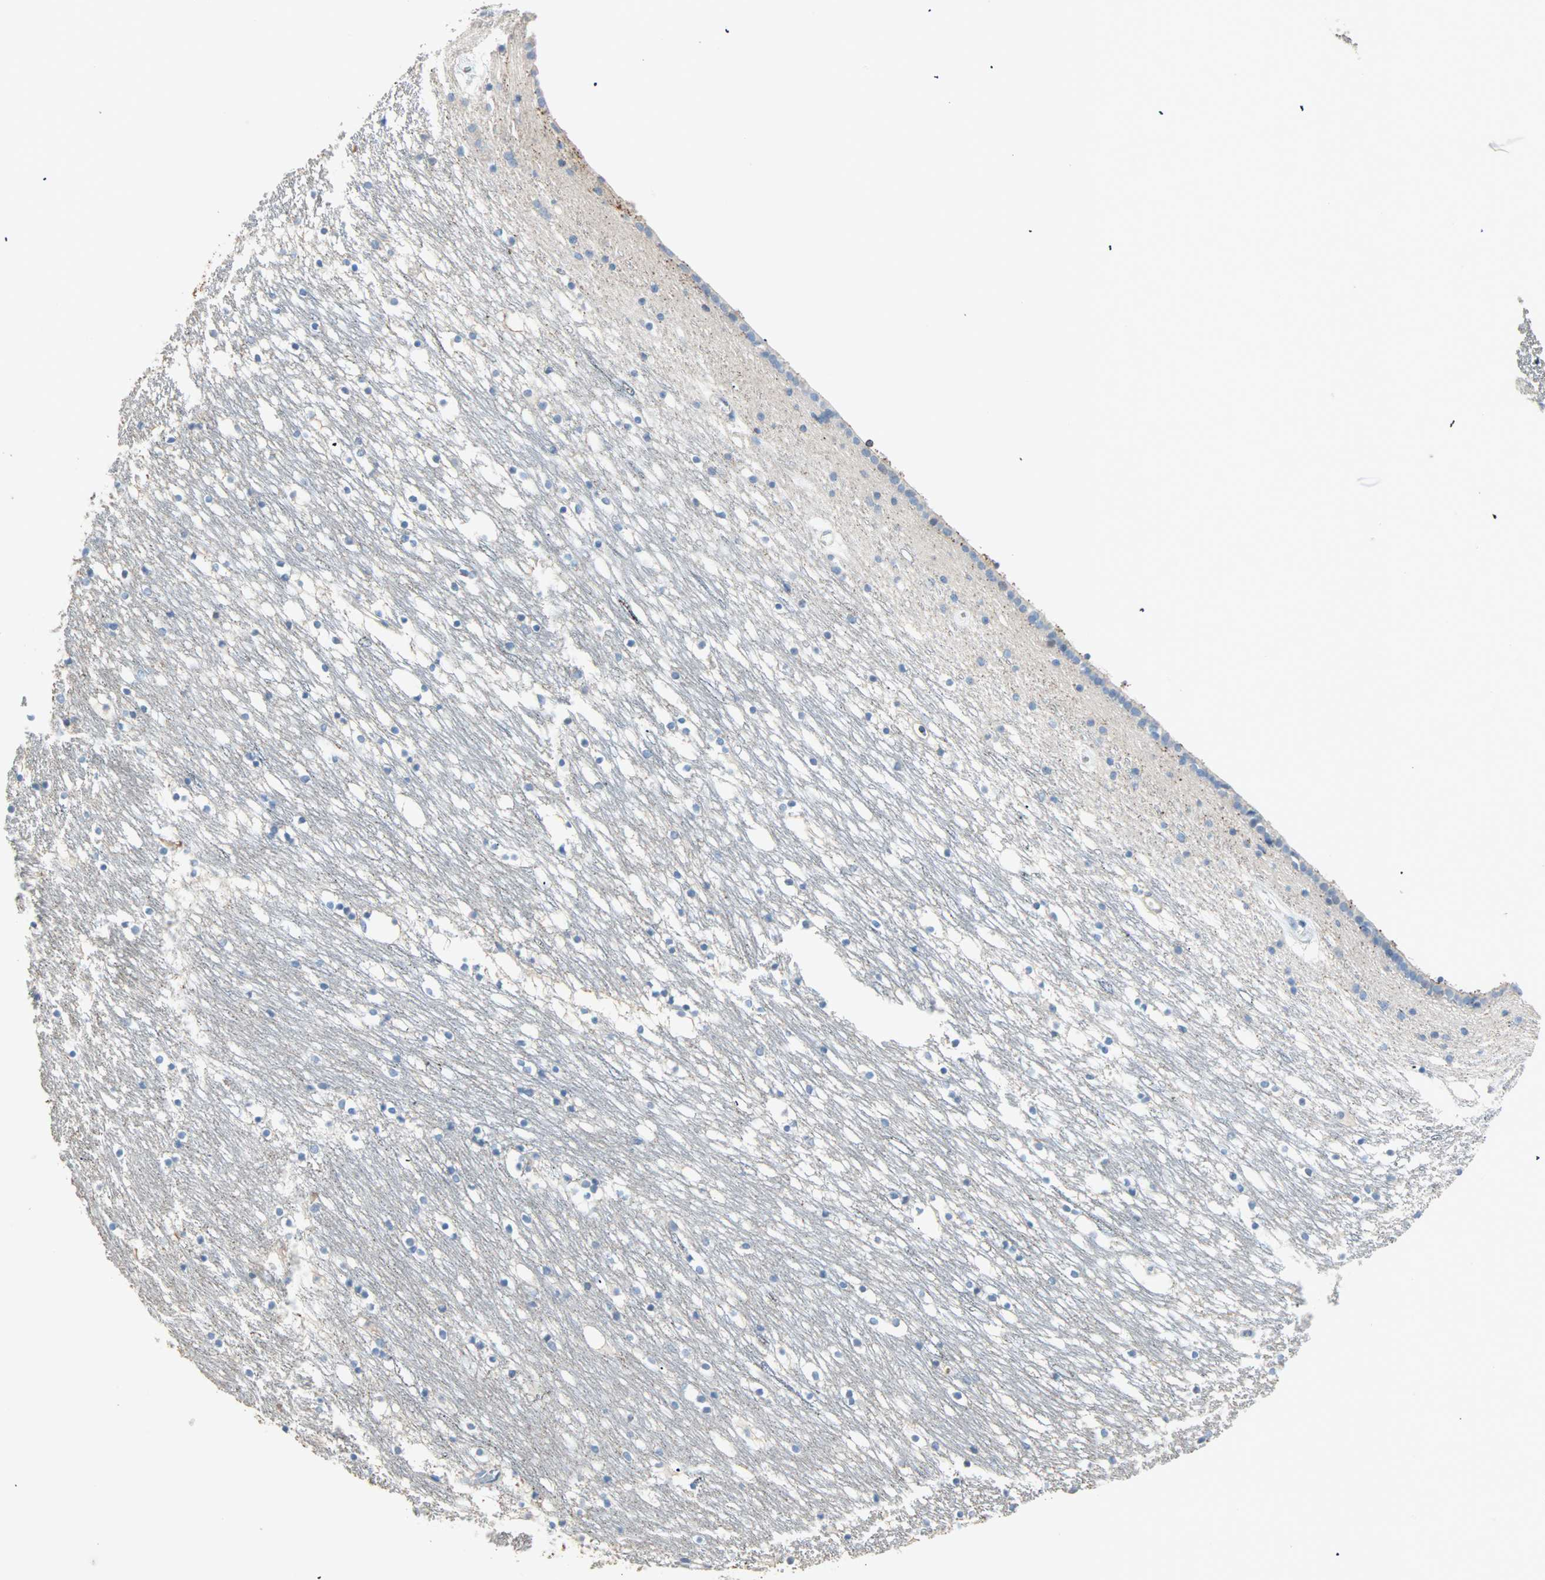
{"staining": {"intensity": "negative", "quantity": "none", "location": "none"}, "tissue": "caudate", "cell_type": "Glial cells", "image_type": "normal", "snomed": [{"axis": "morphology", "description": "Normal tissue, NOS"}, {"axis": "topography", "description": "Lateral ventricle wall"}], "caption": "Glial cells are negative for brown protein staining in normal caudate. (Immunohistochemistry (ihc), brightfield microscopy, high magnification).", "gene": "ACVRL1", "patient": {"sex": "male", "age": 45}}